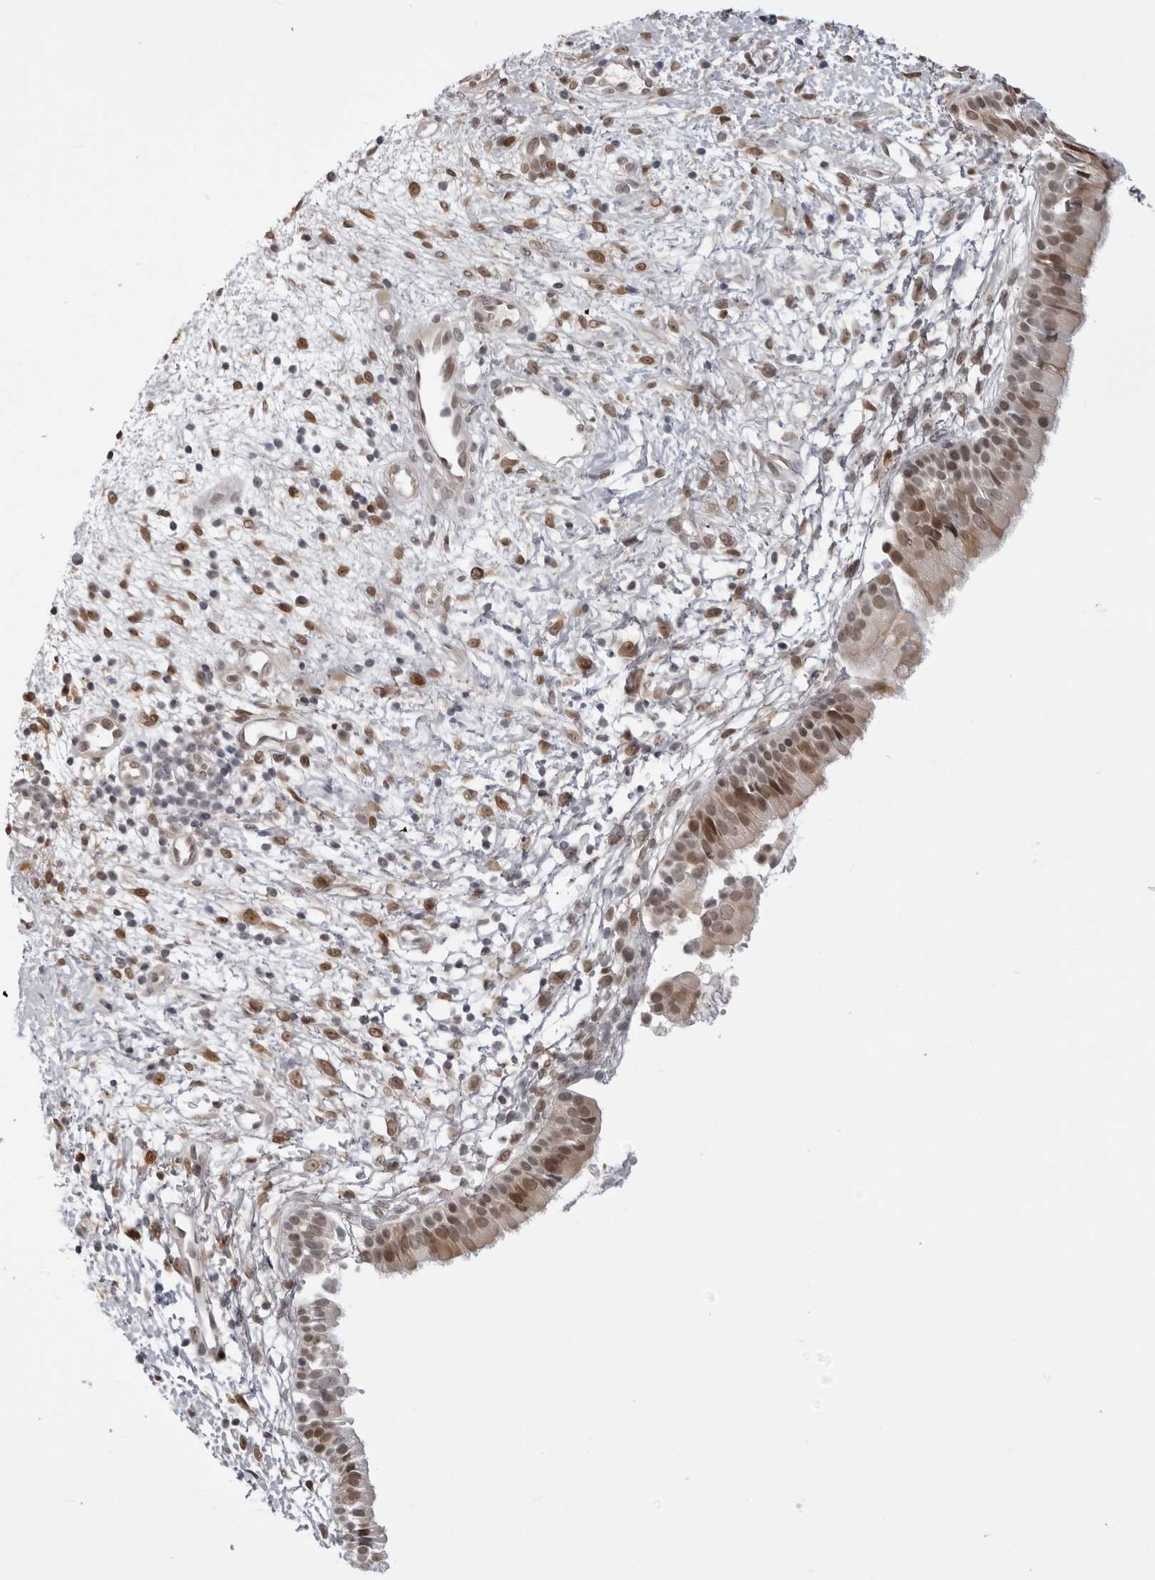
{"staining": {"intensity": "moderate", "quantity": "25%-75%", "location": "nuclear"}, "tissue": "nasopharynx", "cell_type": "Respiratory epithelial cells", "image_type": "normal", "snomed": [{"axis": "morphology", "description": "Normal tissue, NOS"}, {"axis": "topography", "description": "Nasopharynx"}], "caption": "Nasopharynx stained for a protein exhibits moderate nuclear positivity in respiratory epithelial cells. The staining was performed using DAB, with brown indicating positive protein expression. Nuclei are stained blue with hematoxylin.", "gene": "SRGAP2", "patient": {"sex": "male", "age": 22}}